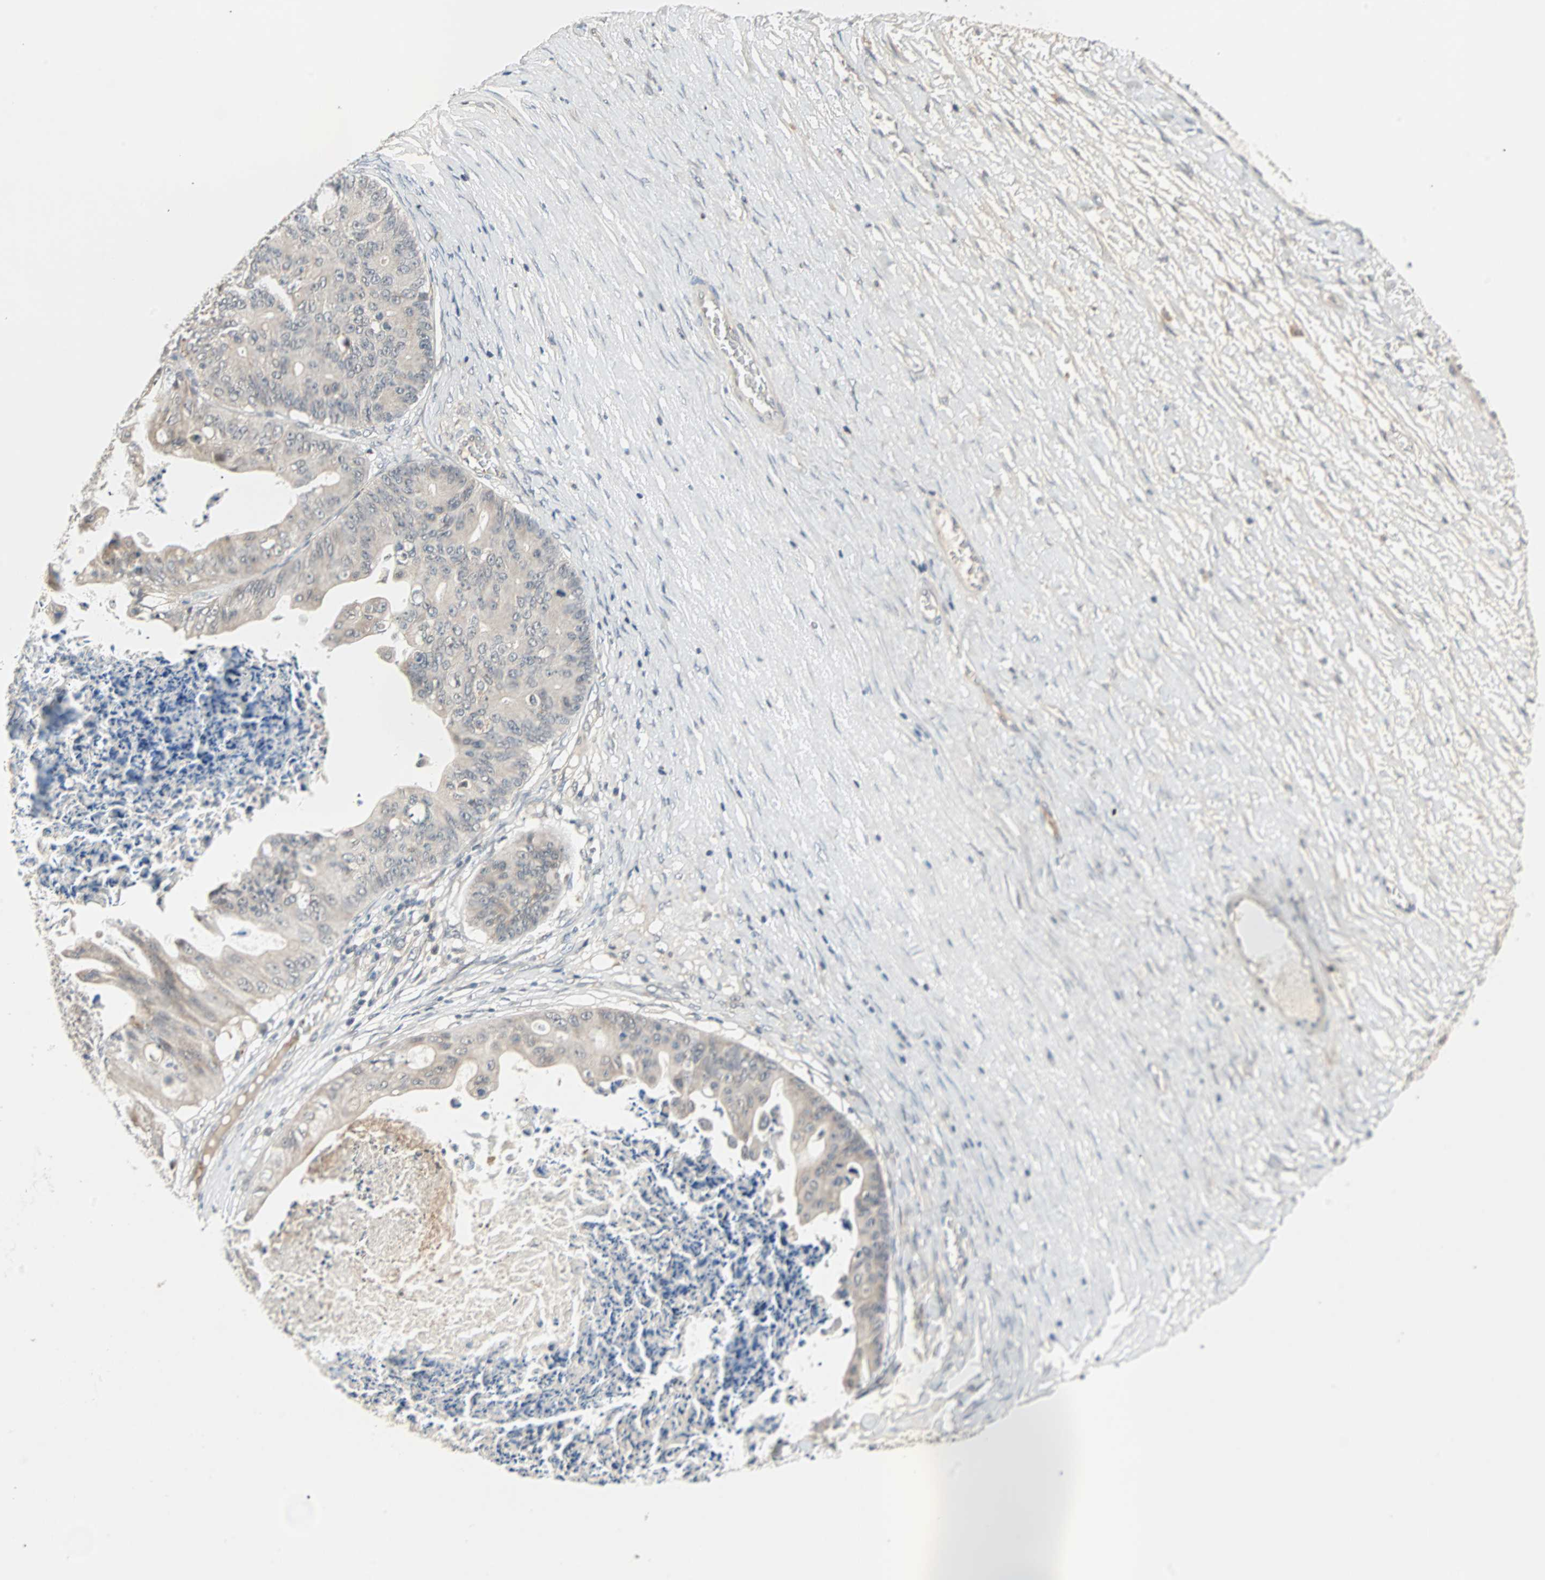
{"staining": {"intensity": "weak", "quantity": "25%-75%", "location": "cytoplasmic/membranous"}, "tissue": "ovarian cancer", "cell_type": "Tumor cells", "image_type": "cancer", "snomed": [{"axis": "morphology", "description": "Cystadenocarcinoma, mucinous, NOS"}, {"axis": "topography", "description": "Ovary"}], "caption": "Weak cytoplasmic/membranous protein staining is present in about 25%-75% of tumor cells in ovarian cancer (mucinous cystadenocarcinoma). (DAB (3,3'-diaminobenzidine) IHC, brown staining for protein, blue staining for nuclei).", "gene": "PROS1", "patient": {"sex": "female", "age": 37}}